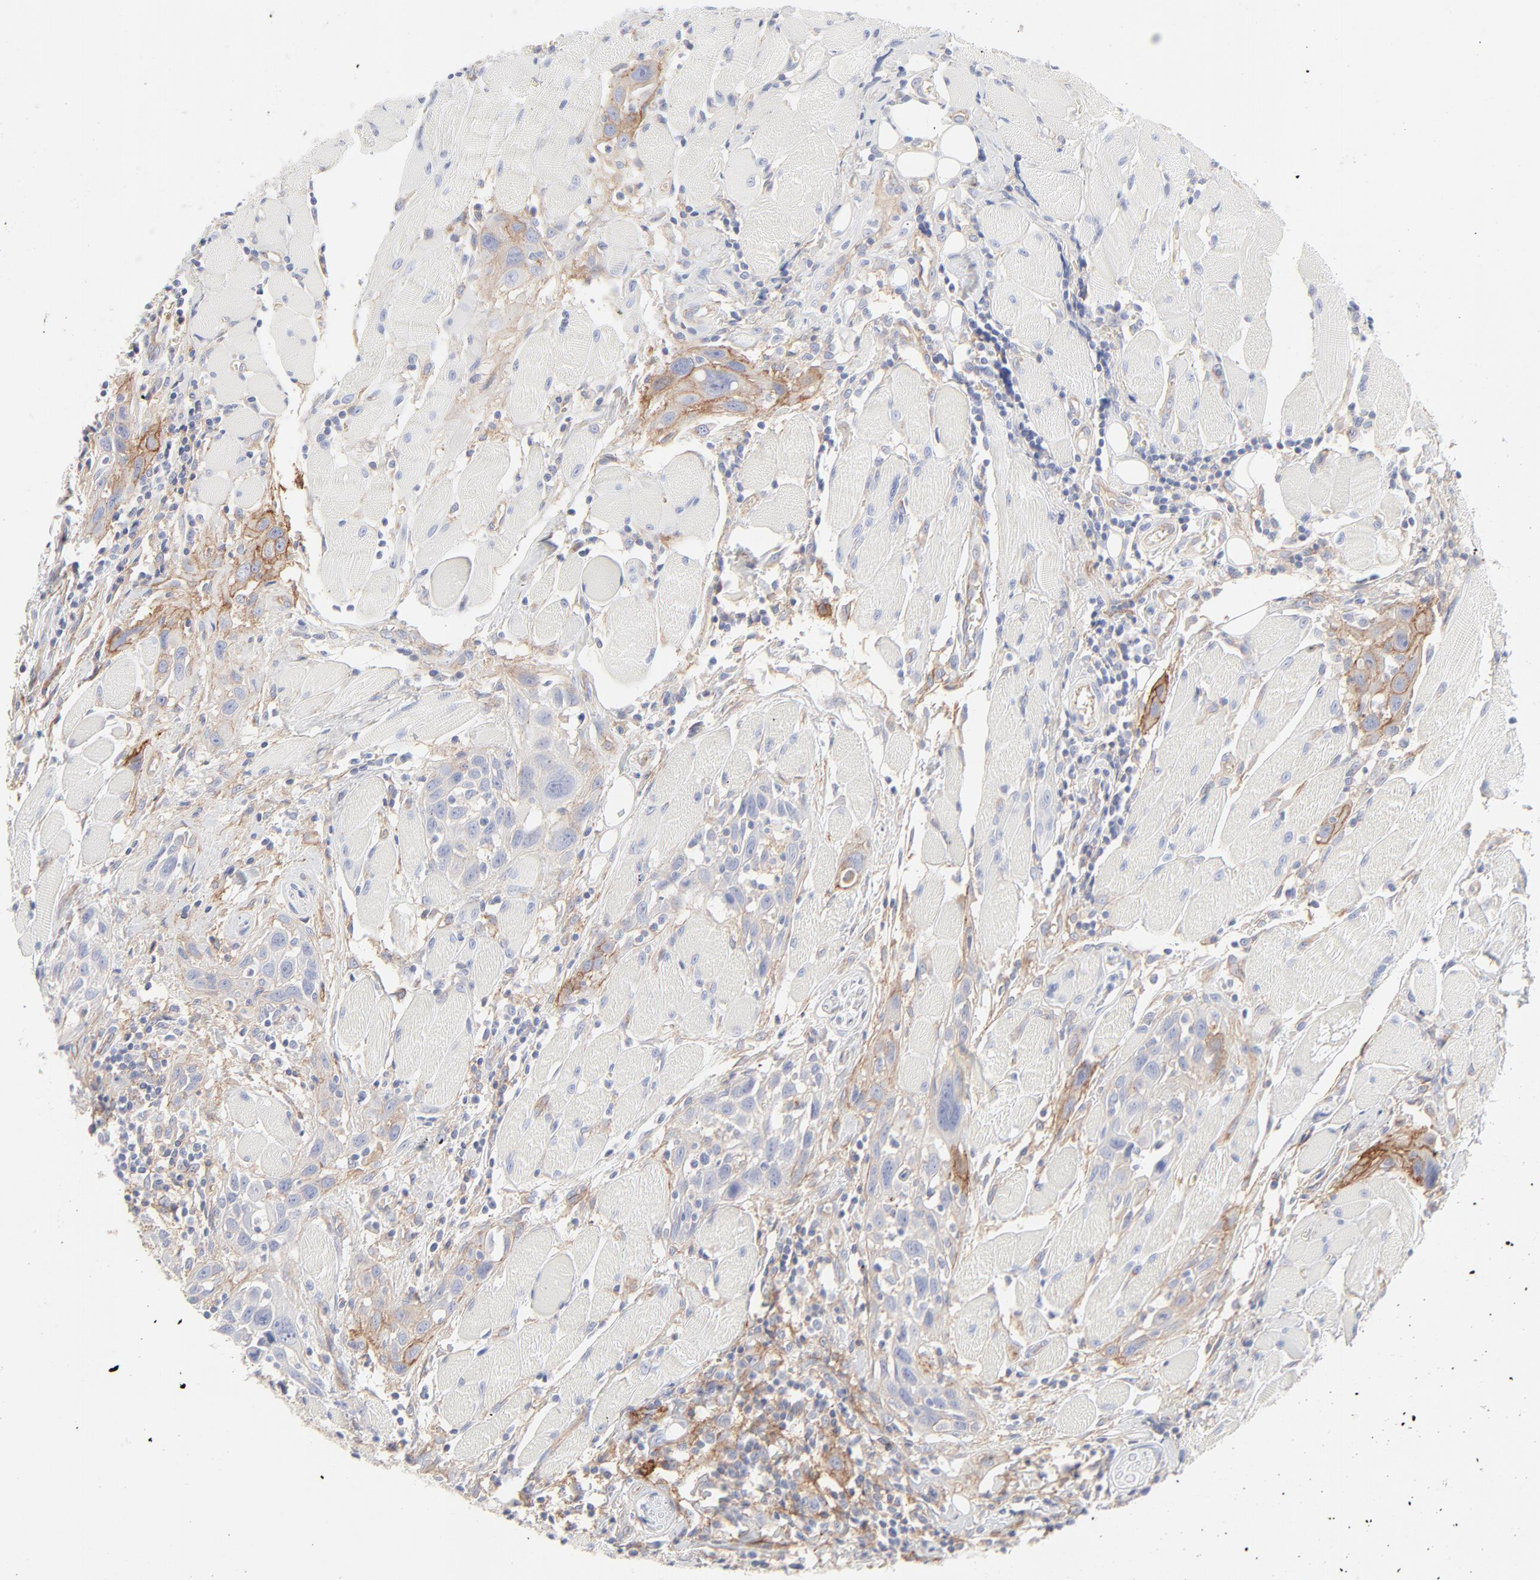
{"staining": {"intensity": "moderate", "quantity": "<25%", "location": "cytoplasmic/membranous"}, "tissue": "head and neck cancer", "cell_type": "Tumor cells", "image_type": "cancer", "snomed": [{"axis": "morphology", "description": "Squamous cell carcinoma, NOS"}, {"axis": "topography", "description": "Oral tissue"}, {"axis": "topography", "description": "Head-Neck"}], "caption": "Immunohistochemistry photomicrograph of neoplastic tissue: squamous cell carcinoma (head and neck) stained using IHC demonstrates low levels of moderate protein expression localized specifically in the cytoplasmic/membranous of tumor cells, appearing as a cytoplasmic/membranous brown color.", "gene": "ITGA5", "patient": {"sex": "female", "age": 50}}